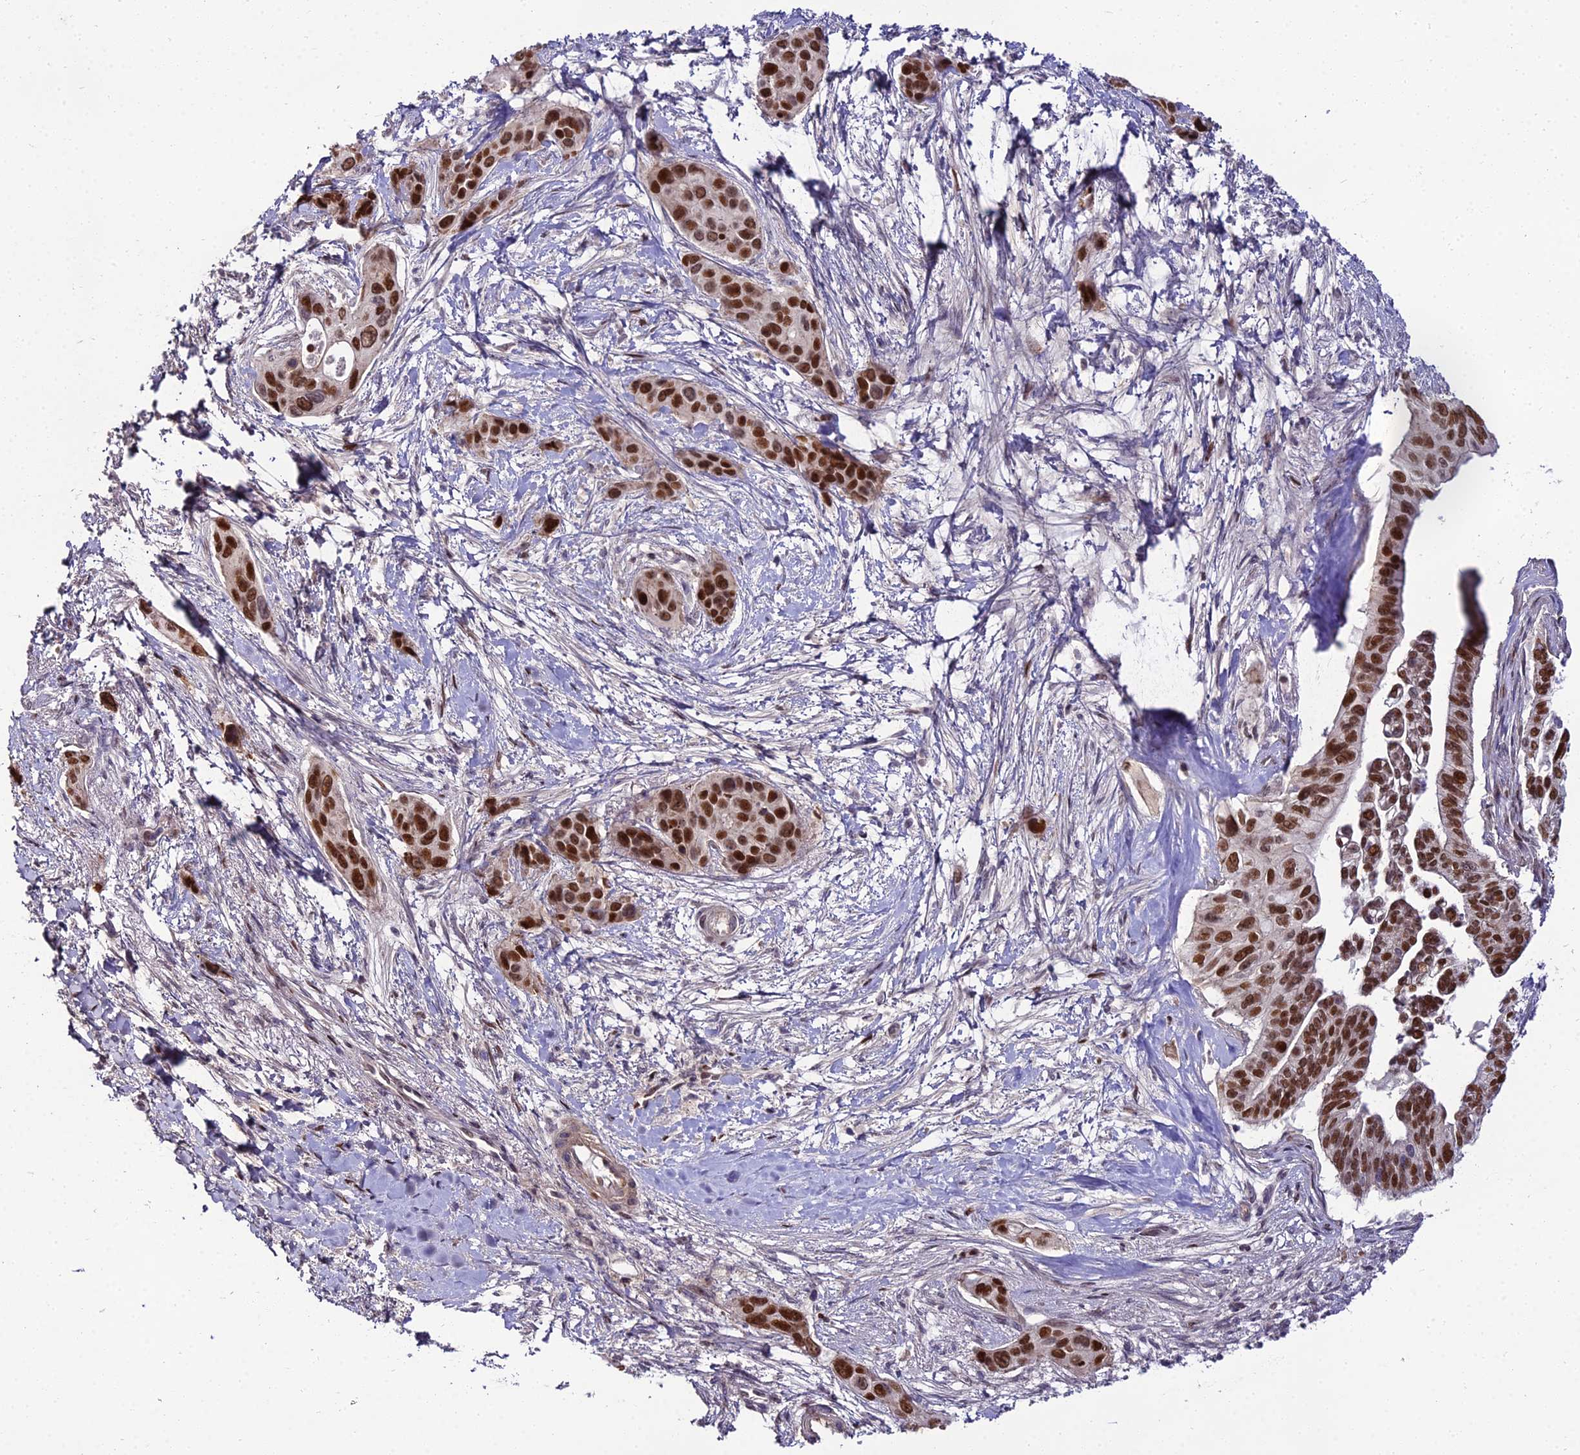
{"staining": {"intensity": "strong", "quantity": ">75%", "location": "nuclear"}, "tissue": "pancreatic cancer", "cell_type": "Tumor cells", "image_type": "cancer", "snomed": [{"axis": "morphology", "description": "Adenocarcinoma, NOS"}, {"axis": "topography", "description": "Pancreas"}], "caption": "IHC (DAB (3,3'-diaminobenzidine)) staining of human pancreatic cancer (adenocarcinoma) demonstrates strong nuclear protein staining in approximately >75% of tumor cells.", "gene": "ZNF707", "patient": {"sex": "male", "age": 72}}